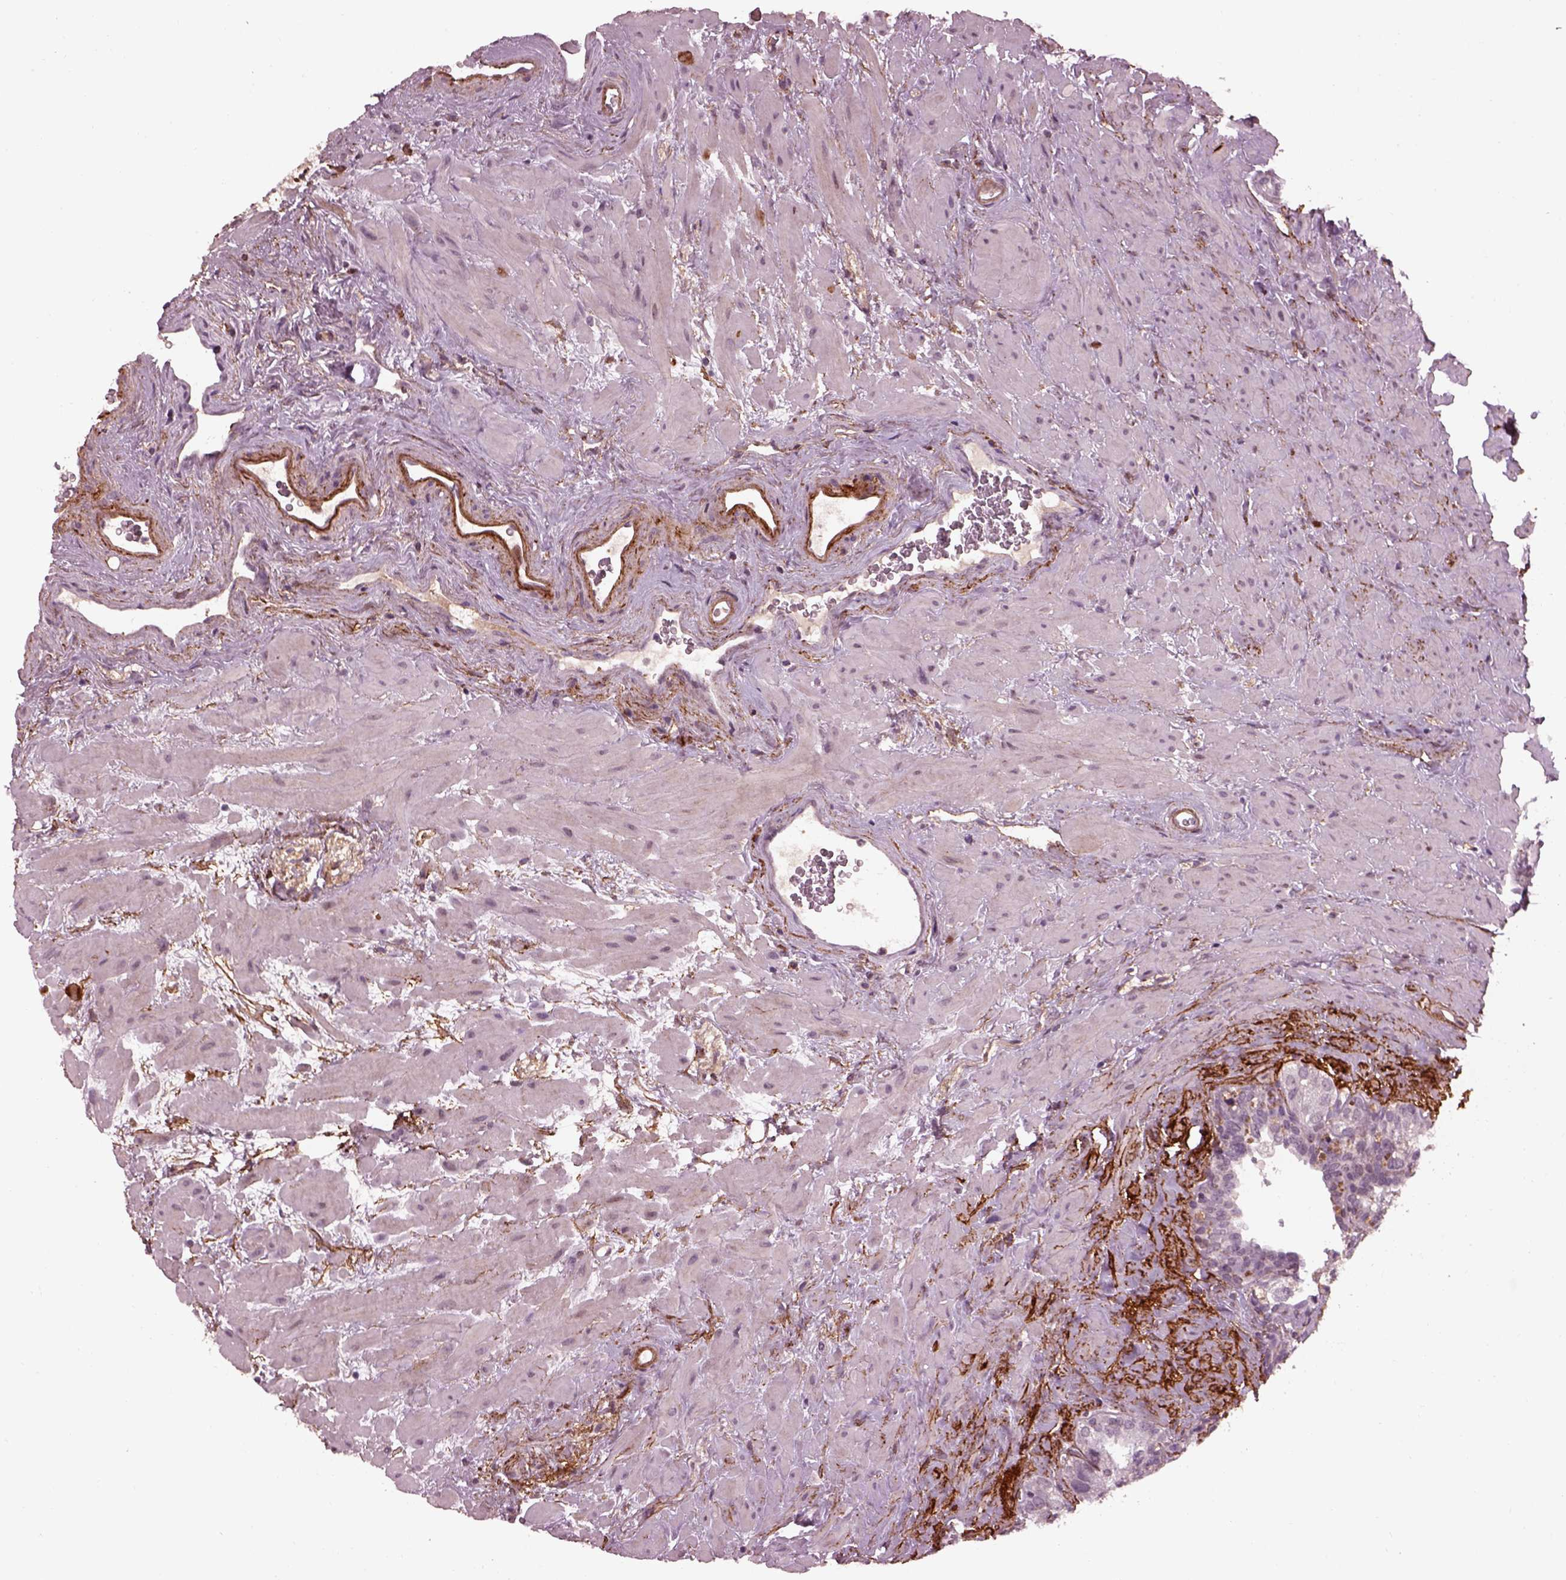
{"staining": {"intensity": "negative", "quantity": "none", "location": "none"}, "tissue": "seminal vesicle", "cell_type": "Glandular cells", "image_type": "normal", "snomed": [{"axis": "morphology", "description": "Normal tissue, NOS"}, {"axis": "topography", "description": "Seminal veicle"}], "caption": "This histopathology image is of normal seminal vesicle stained with IHC to label a protein in brown with the nuclei are counter-stained blue. There is no positivity in glandular cells.", "gene": "EFEMP1", "patient": {"sex": "male", "age": 71}}